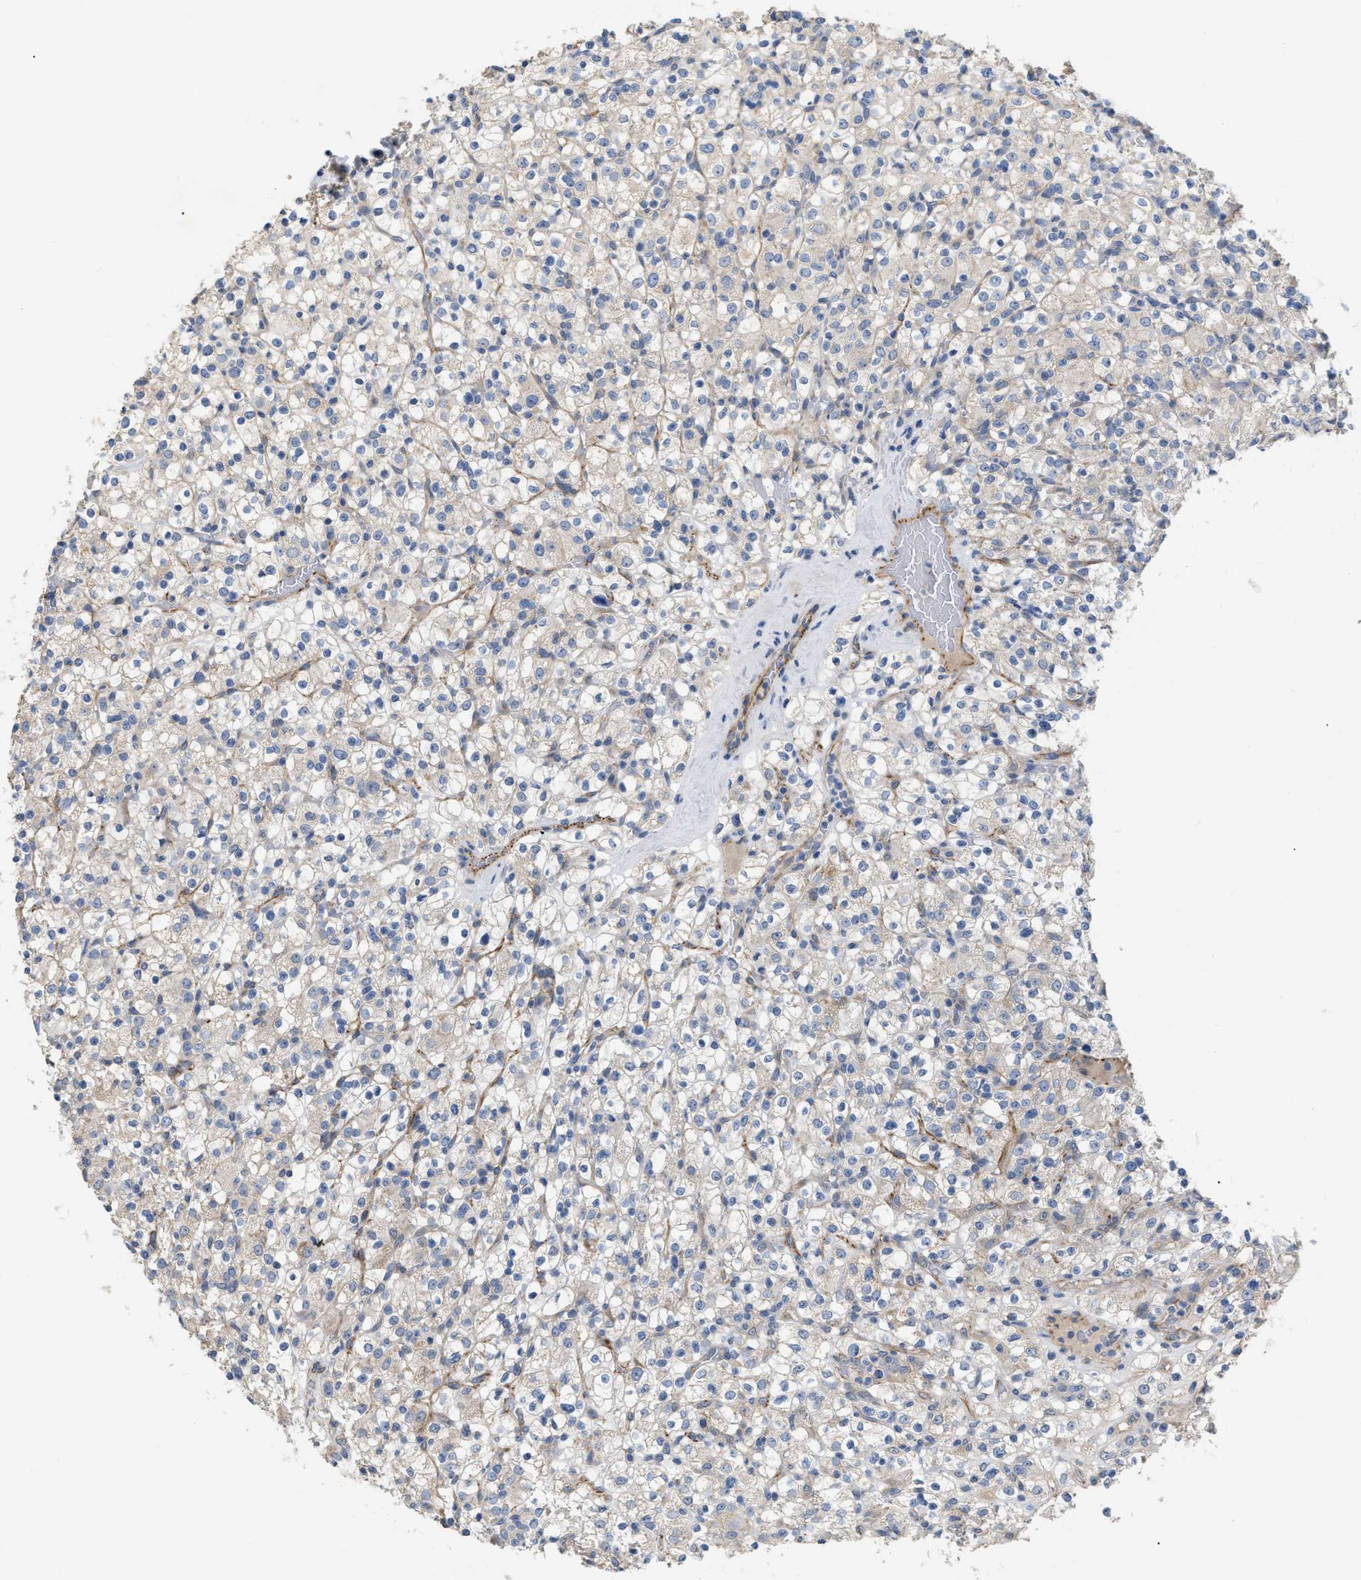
{"staining": {"intensity": "negative", "quantity": "none", "location": "none"}, "tissue": "renal cancer", "cell_type": "Tumor cells", "image_type": "cancer", "snomed": [{"axis": "morphology", "description": "Normal tissue, NOS"}, {"axis": "morphology", "description": "Adenocarcinoma, NOS"}, {"axis": "topography", "description": "Kidney"}], "caption": "Tumor cells show no significant positivity in adenocarcinoma (renal).", "gene": "DHX58", "patient": {"sex": "female", "age": 72}}